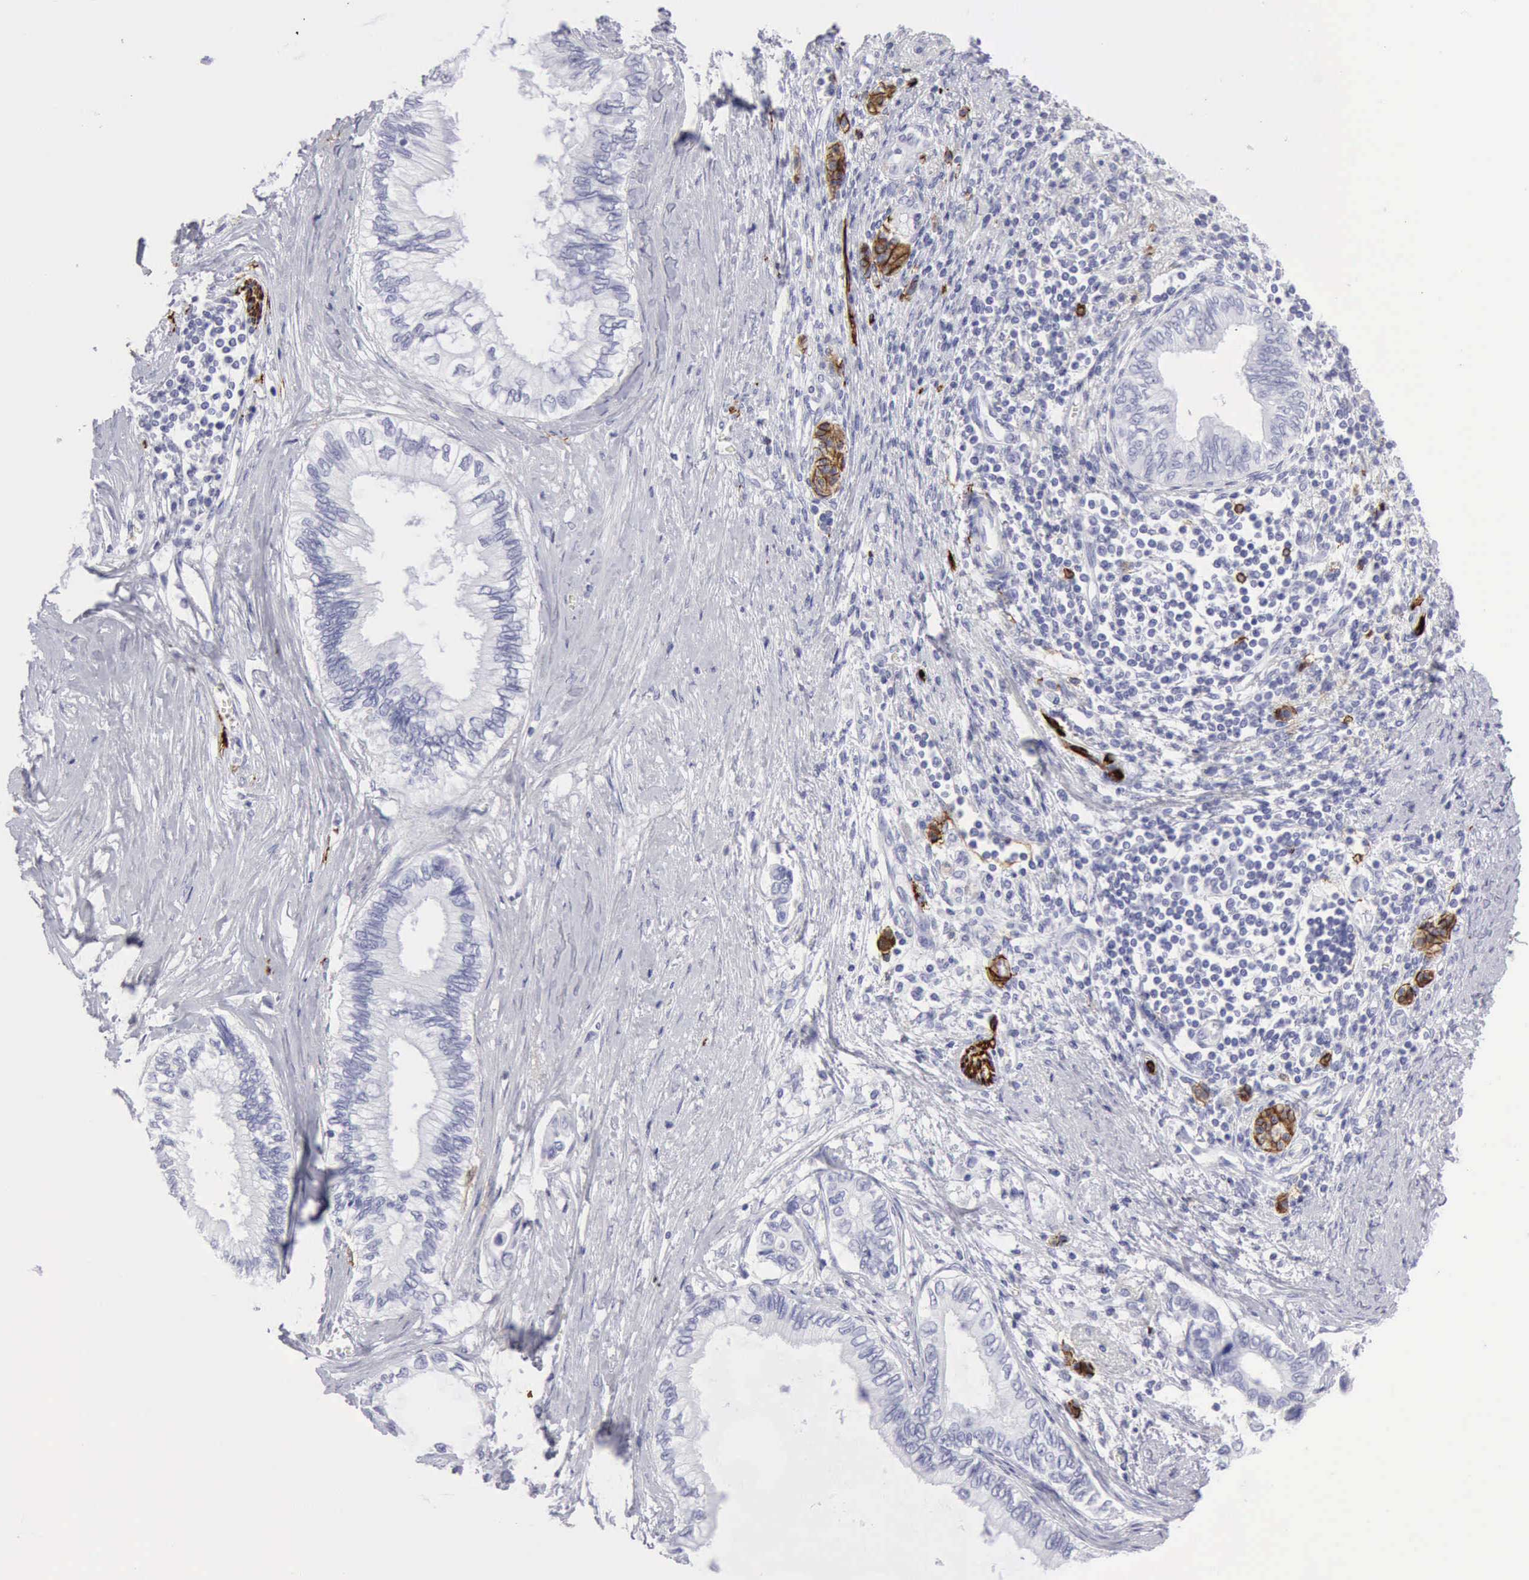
{"staining": {"intensity": "negative", "quantity": "none", "location": "none"}, "tissue": "pancreatic cancer", "cell_type": "Tumor cells", "image_type": "cancer", "snomed": [{"axis": "morphology", "description": "Adenocarcinoma, NOS"}, {"axis": "topography", "description": "Pancreas"}], "caption": "IHC of adenocarcinoma (pancreatic) displays no expression in tumor cells.", "gene": "NCAM1", "patient": {"sex": "female", "age": 66}}